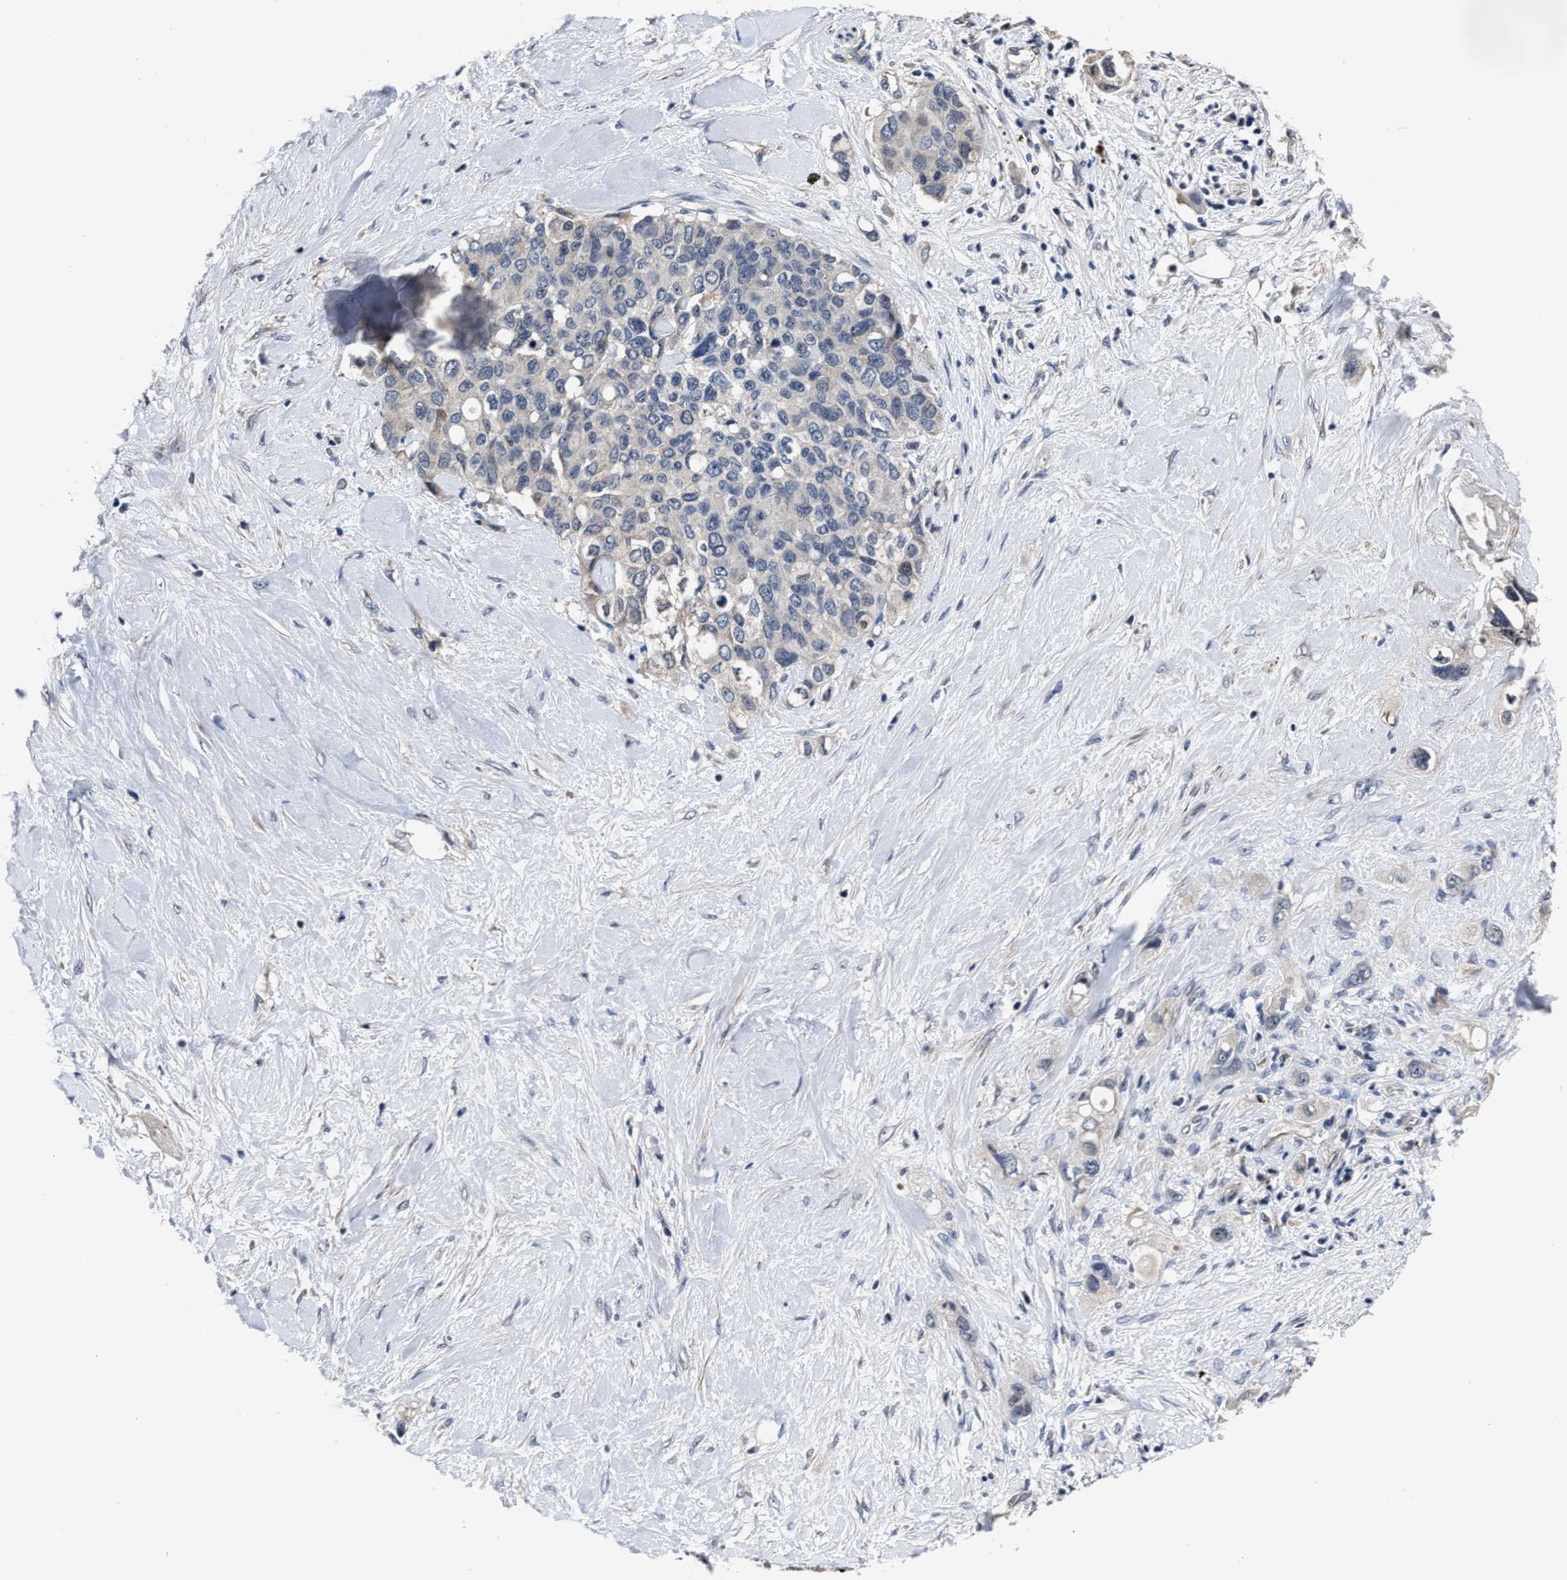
{"staining": {"intensity": "negative", "quantity": "none", "location": "none"}, "tissue": "pancreatic cancer", "cell_type": "Tumor cells", "image_type": "cancer", "snomed": [{"axis": "morphology", "description": "Adenocarcinoma, NOS"}, {"axis": "topography", "description": "Pancreas"}], "caption": "A high-resolution micrograph shows IHC staining of adenocarcinoma (pancreatic), which demonstrates no significant staining in tumor cells. (DAB immunohistochemistry, high magnification).", "gene": "RSBN1L", "patient": {"sex": "female", "age": 56}}